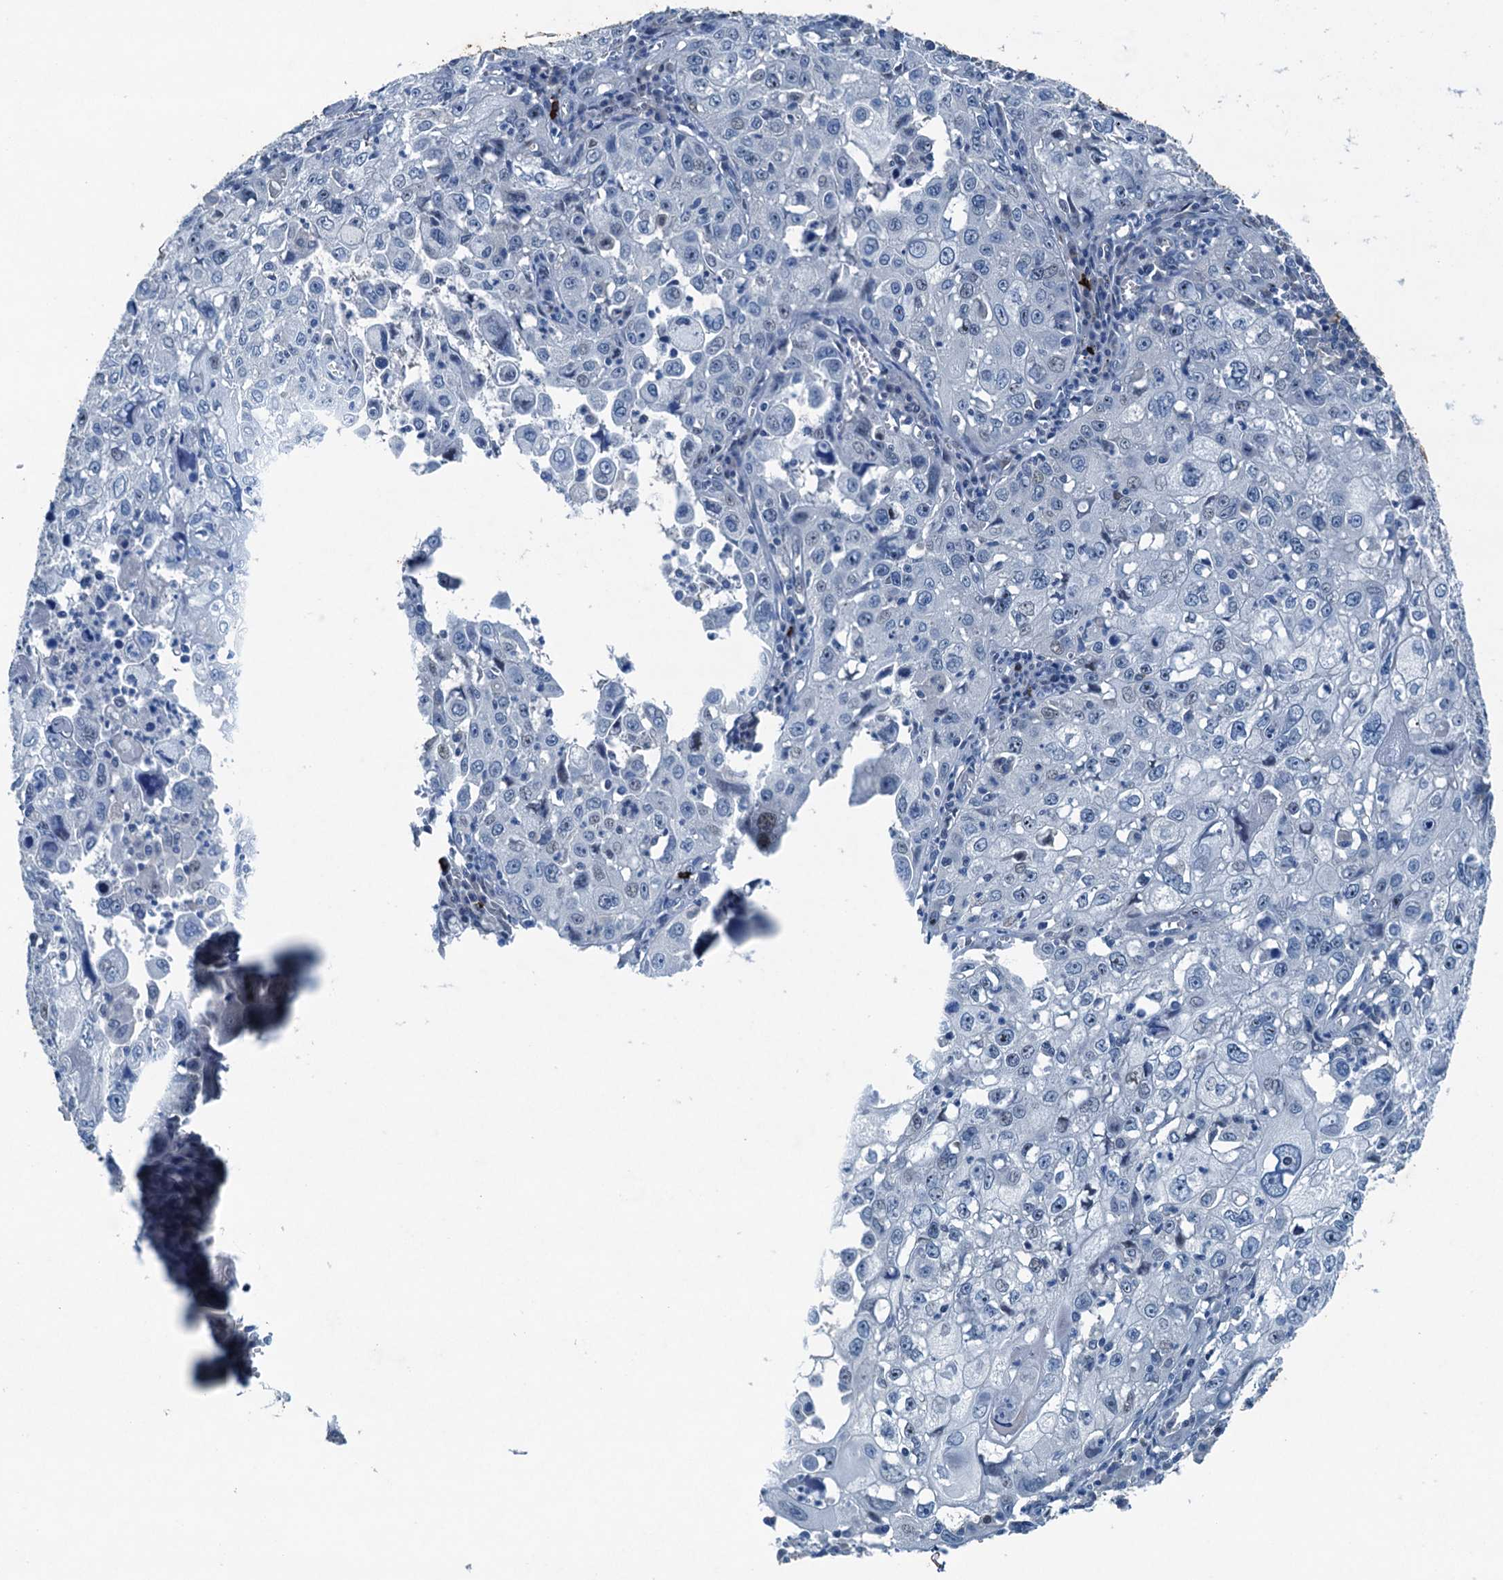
{"staining": {"intensity": "negative", "quantity": "none", "location": "none"}, "tissue": "cervical cancer", "cell_type": "Tumor cells", "image_type": "cancer", "snomed": [{"axis": "morphology", "description": "Squamous cell carcinoma, NOS"}, {"axis": "topography", "description": "Cervix"}], "caption": "There is no significant staining in tumor cells of cervical cancer.", "gene": "CBLIF", "patient": {"sex": "female", "age": 42}}